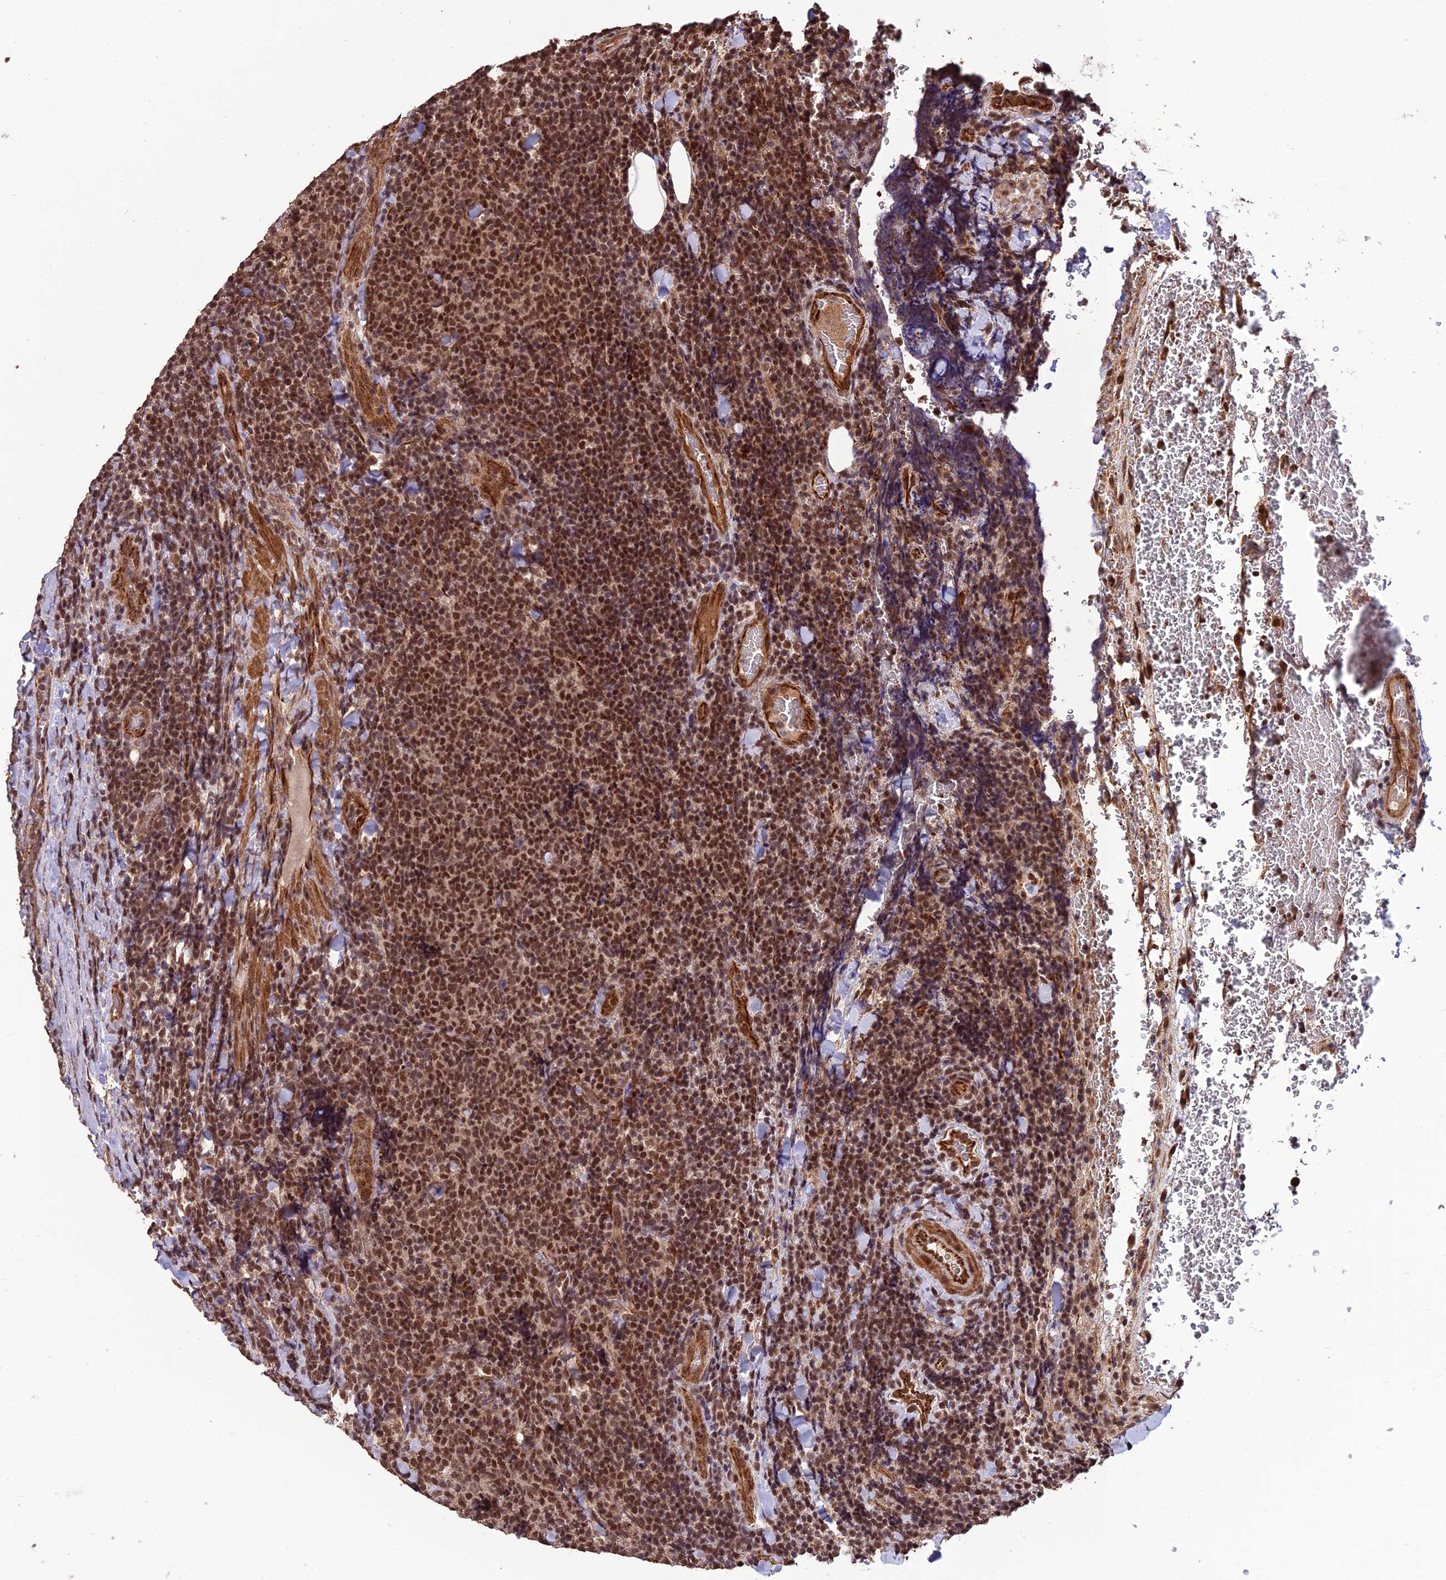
{"staining": {"intensity": "moderate", "quantity": "25%-75%", "location": "nuclear"}, "tissue": "lymphoma", "cell_type": "Tumor cells", "image_type": "cancer", "snomed": [{"axis": "morphology", "description": "Malignant lymphoma, non-Hodgkin's type, Low grade"}, {"axis": "topography", "description": "Lymph node"}], "caption": "IHC image of neoplastic tissue: human low-grade malignant lymphoma, non-Hodgkin's type stained using IHC exhibits medium levels of moderate protein expression localized specifically in the nuclear of tumor cells, appearing as a nuclear brown color.", "gene": "CABIN1", "patient": {"sex": "male", "age": 66}}